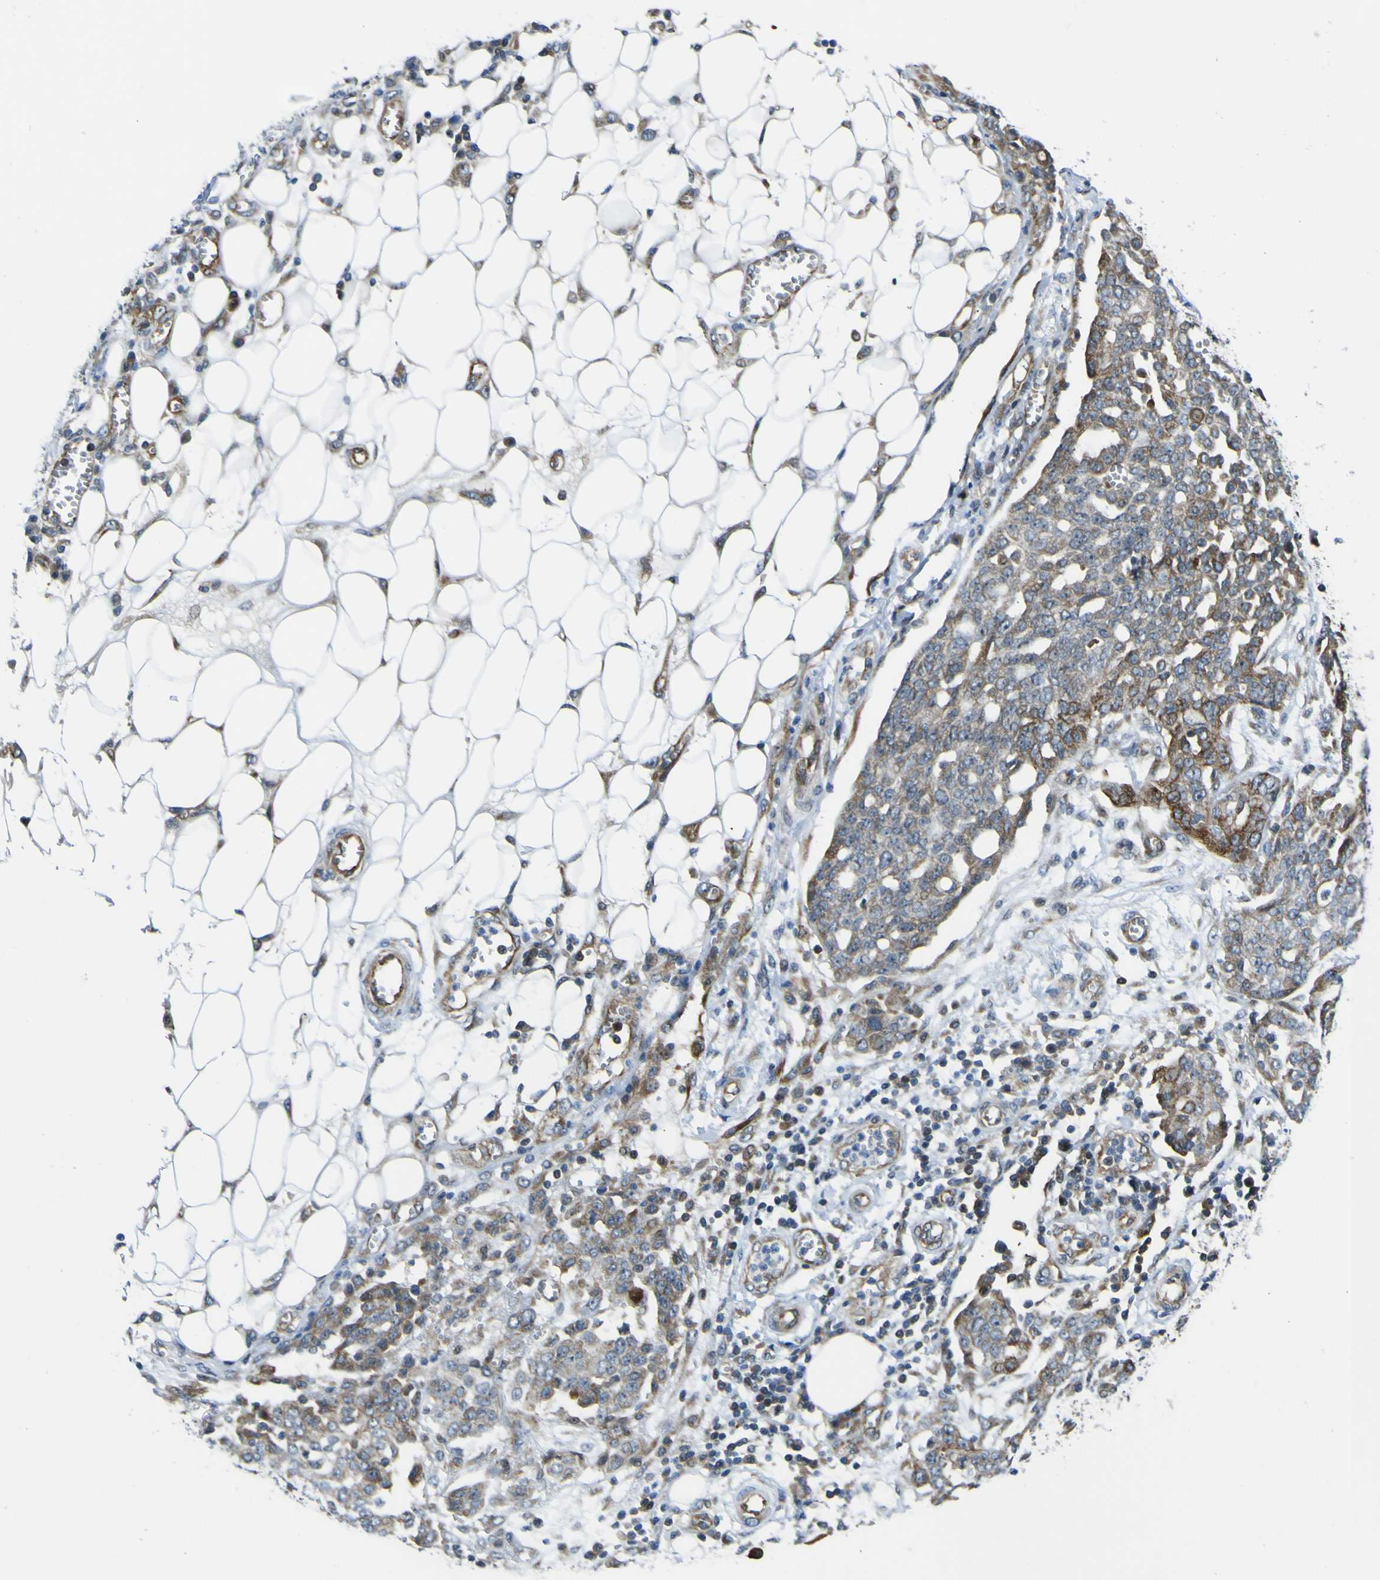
{"staining": {"intensity": "strong", "quantity": "25%-75%", "location": "cytoplasmic/membranous"}, "tissue": "ovarian cancer", "cell_type": "Tumor cells", "image_type": "cancer", "snomed": [{"axis": "morphology", "description": "Cystadenocarcinoma, serous, NOS"}, {"axis": "topography", "description": "Soft tissue"}, {"axis": "topography", "description": "Ovary"}], "caption": "Immunohistochemical staining of human serous cystadenocarcinoma (ovarian) reveals high levels of strong cytoplasmic/membranous protein positivity in approximately 25%-75% of tumor cells.", "gene": "KDM7A", "patient": {"sex": "female", "age": 57}}